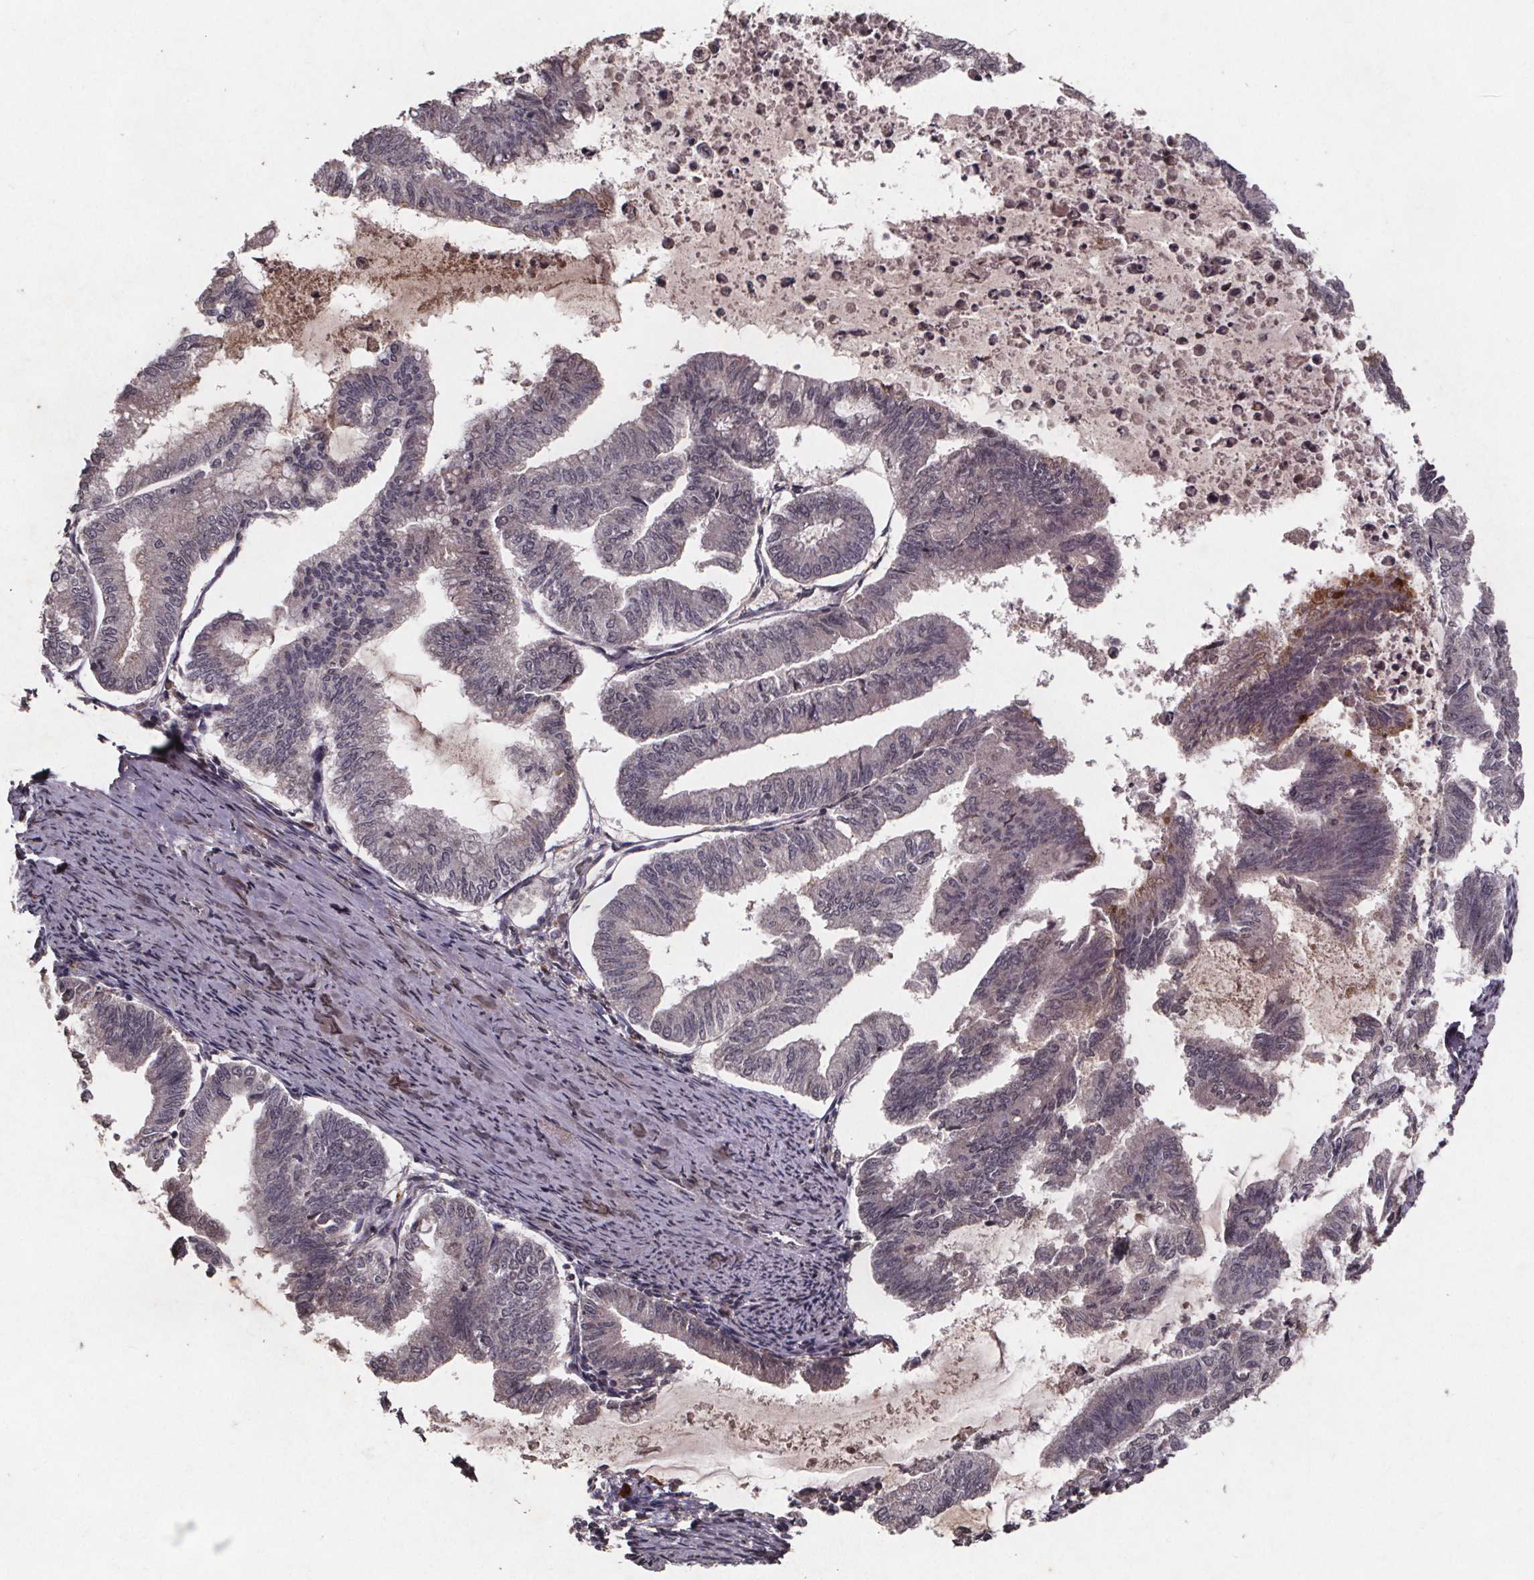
{"staining": {"intensity": "weak", "quantity": "<25%", "location": "cytoplasmic/membranous"}, "tissue": "endometrial cancer", "cell_type": "Tumor cells", "image_type": "cancer", "snomed": [{"axis": "morphology", "description": "Adenocarcinoma, NOS"}, {"axis": "topography", "description": "Endometrium"}], "caption": "Immunohistochemistry (IHC) image of endometrial adenocarcinoma stained for a protein (brown), which displays no positivity in tumor cells.", "gene": "GPX3", "patient": {"sex": "female", "age": 79}}